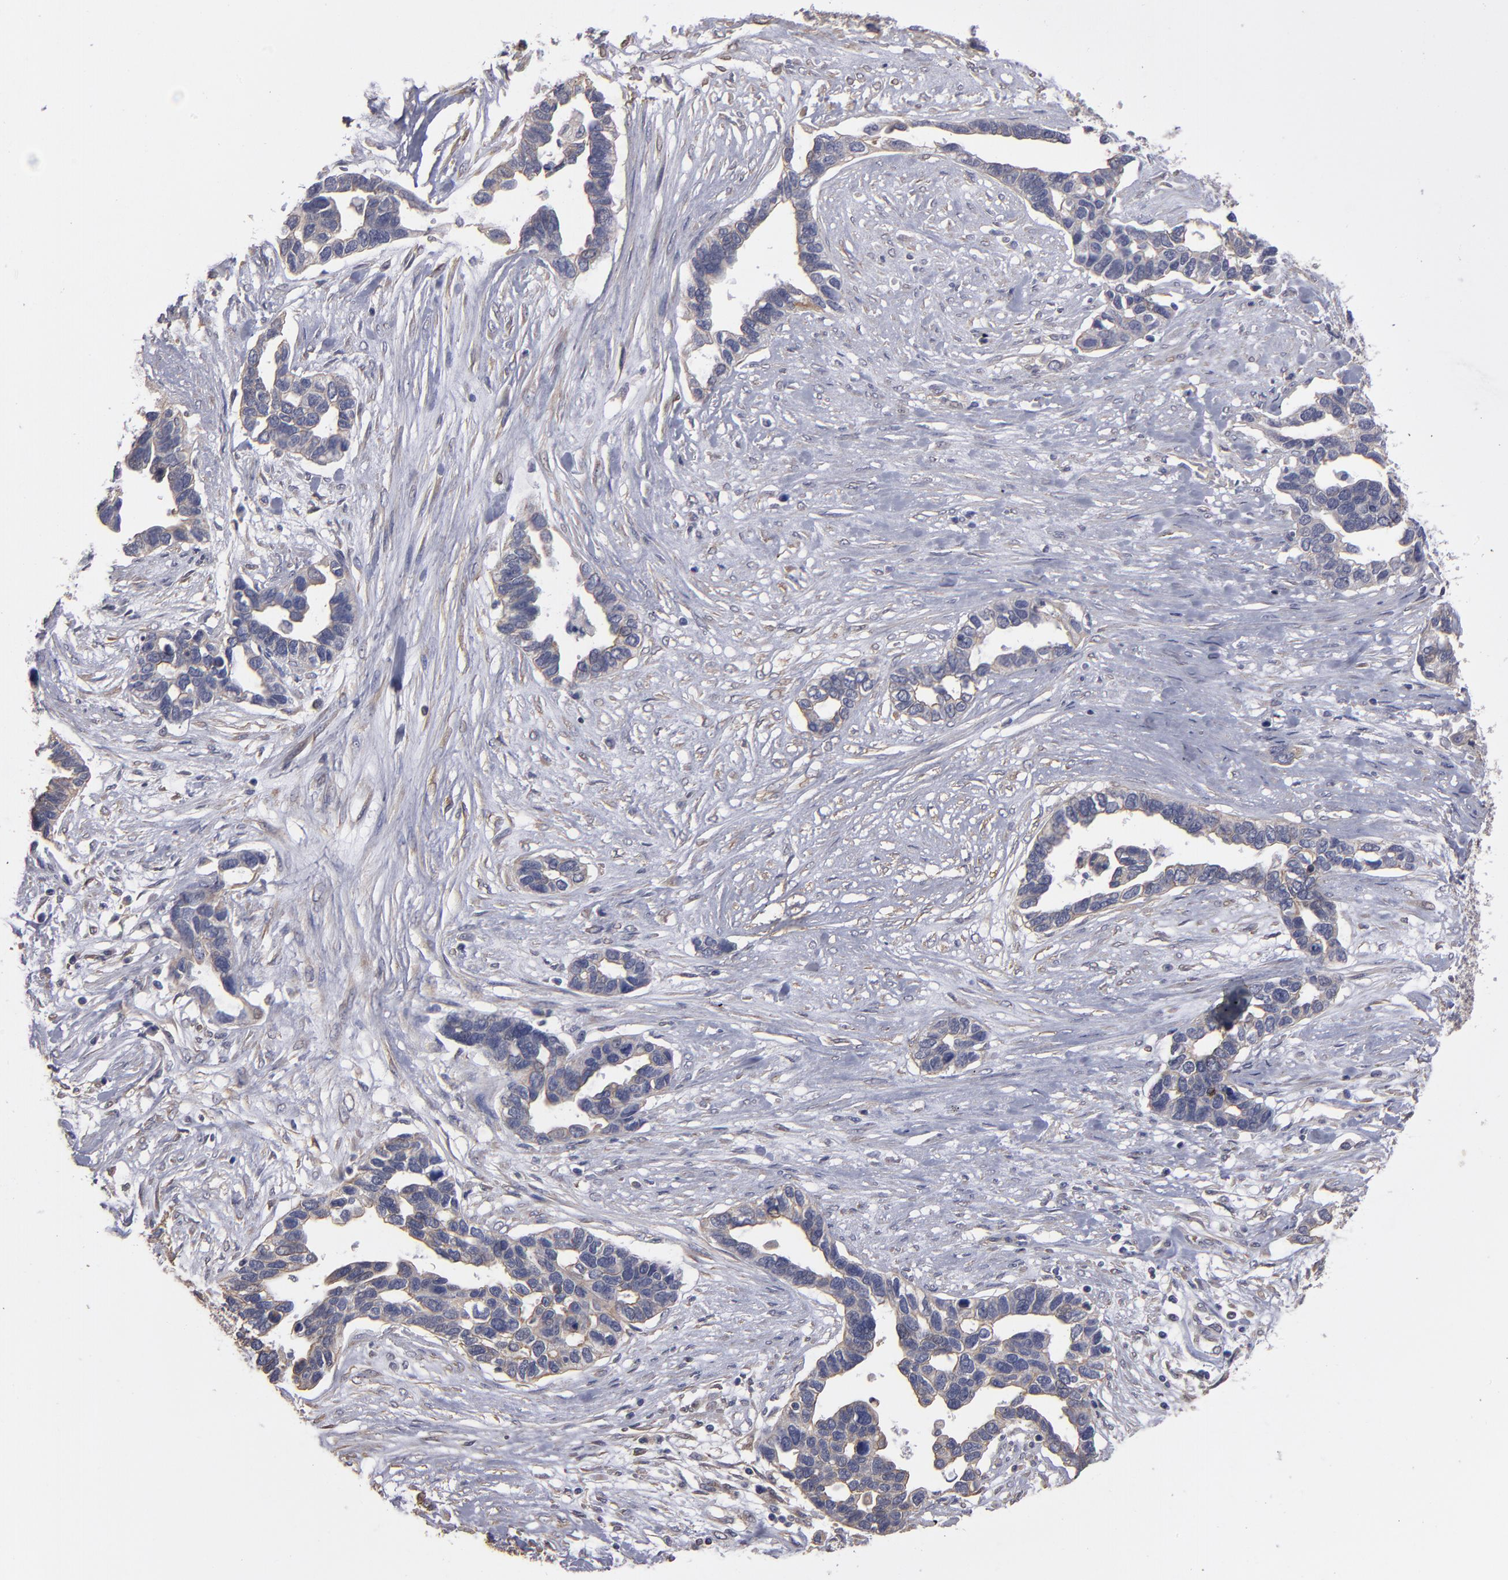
{"staining": {"intensity": "weak", "quantity": ">75%", "location": "cytoplasmic/membranous"}, "tissue": "ovarian cancer", "cell_type": "Tumor cells", "image_type": "cancer", "snomed": [{"axis": "morphology", "description": "Cystadenocarcinoma, serous, NOS"}, {"axis": "topography", "description": "Ovary"}], "caption": "Protein expression analysis of ovarian cancer (serous cystadenocarcinoma) exhibits weak cytoplasmic/membranous staining in approximately >75% of tumor cells.", "gene": "NDRG2", "patient": {"sex": "female", "age": 54}}